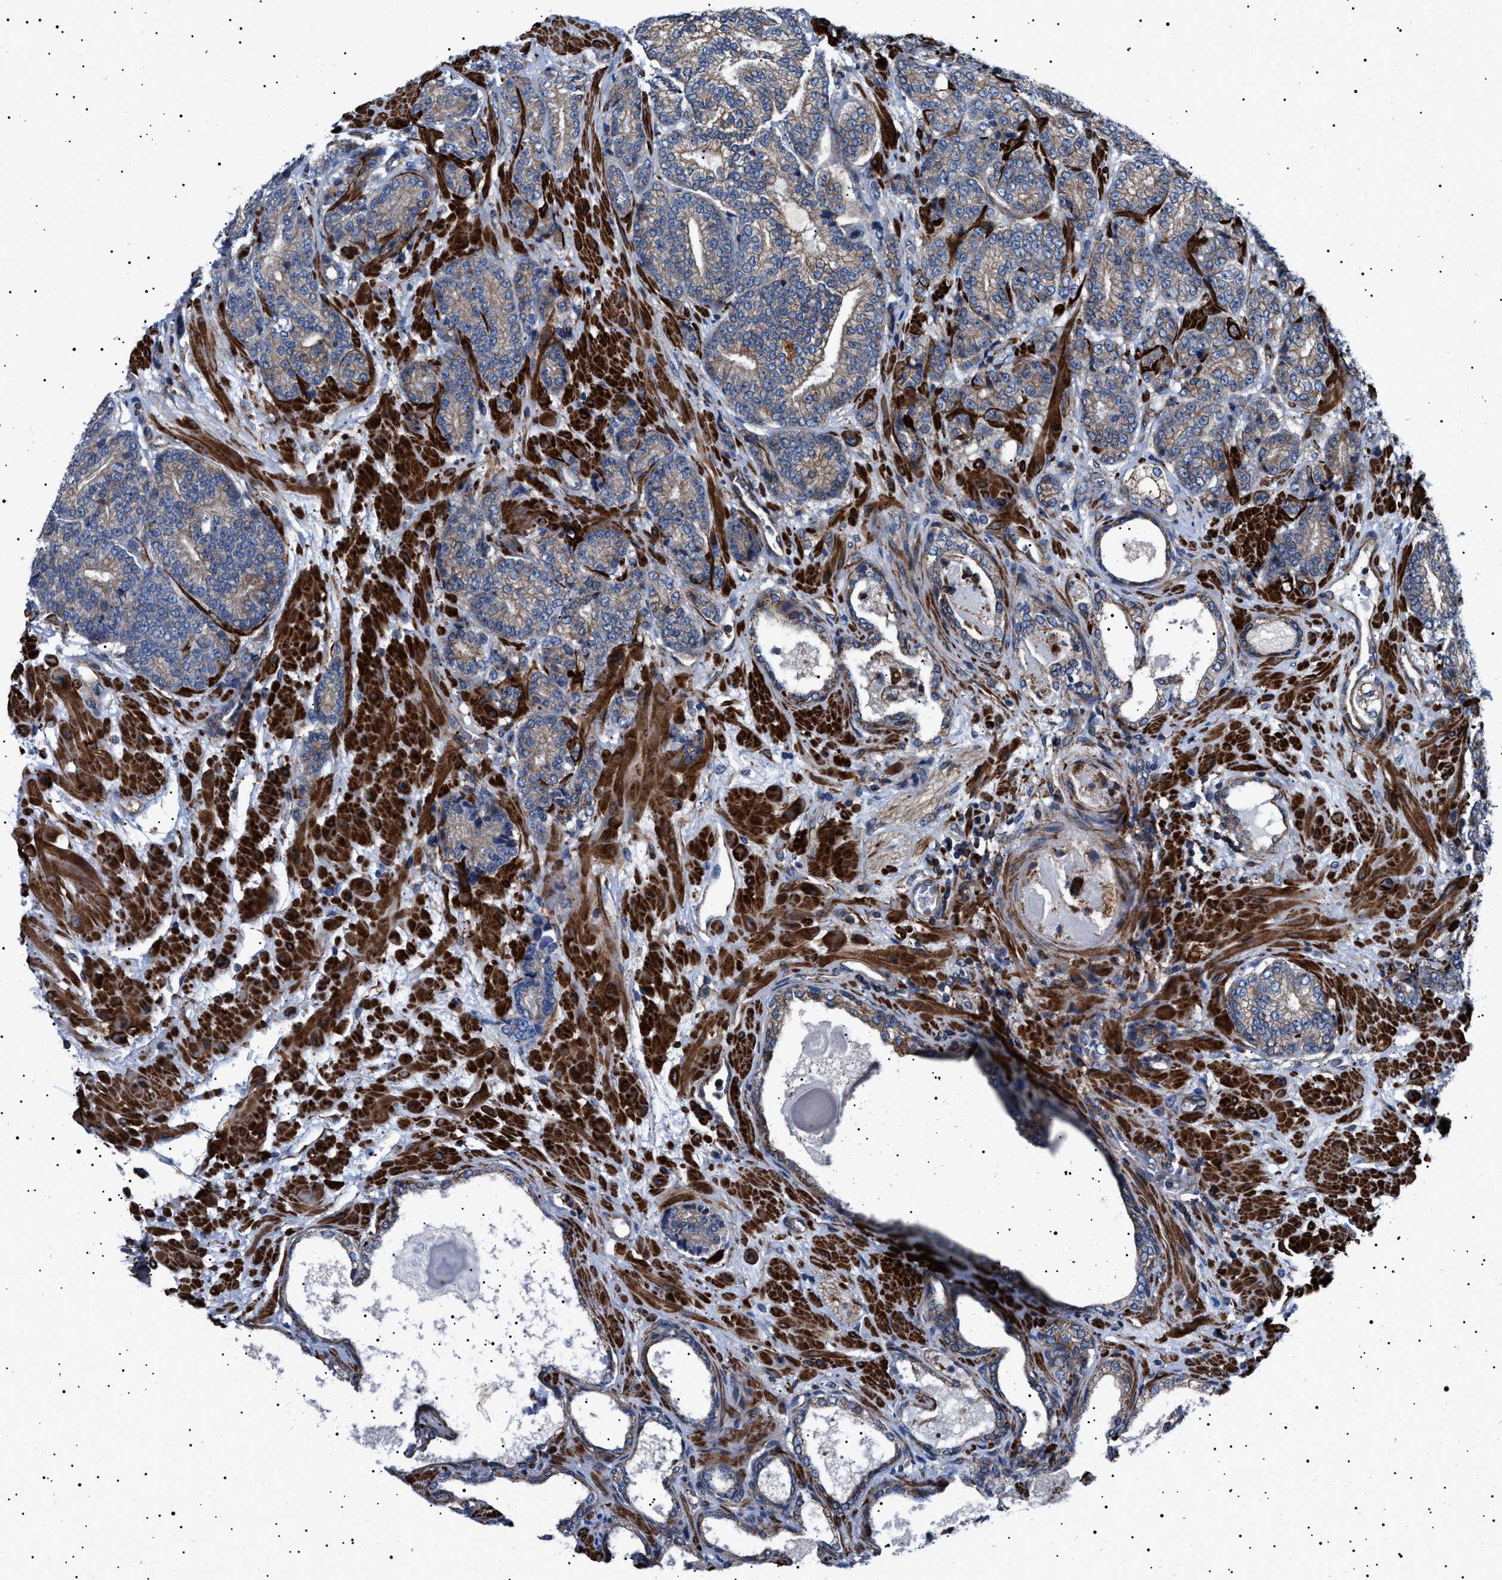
{"staining": {"intensity": "weak", "quantity": ">75%", "location": "cytoplasmic/membranous"}, "tissue": "prostate cancer", "cell_type": "Tumor cells", "image_type": "cancer", "snomed": [{"axis": "morphology", "description": "Adenocarcinoma, High grade"}, {"axis": "topography", "description": "Prostate"}], "caption": "Immunohistochemistry (IHC) histopathology image of neoplastic tissue: human prostate cancer stained using IHC displays low levels of weak protein expression localized specifically in the cytoplasmic/membranous of tumor cells, appearing as a cytoplasmic/membranous brown color.", "gene": "NEU1", "patient": {"sex": "male", "age": 61}}